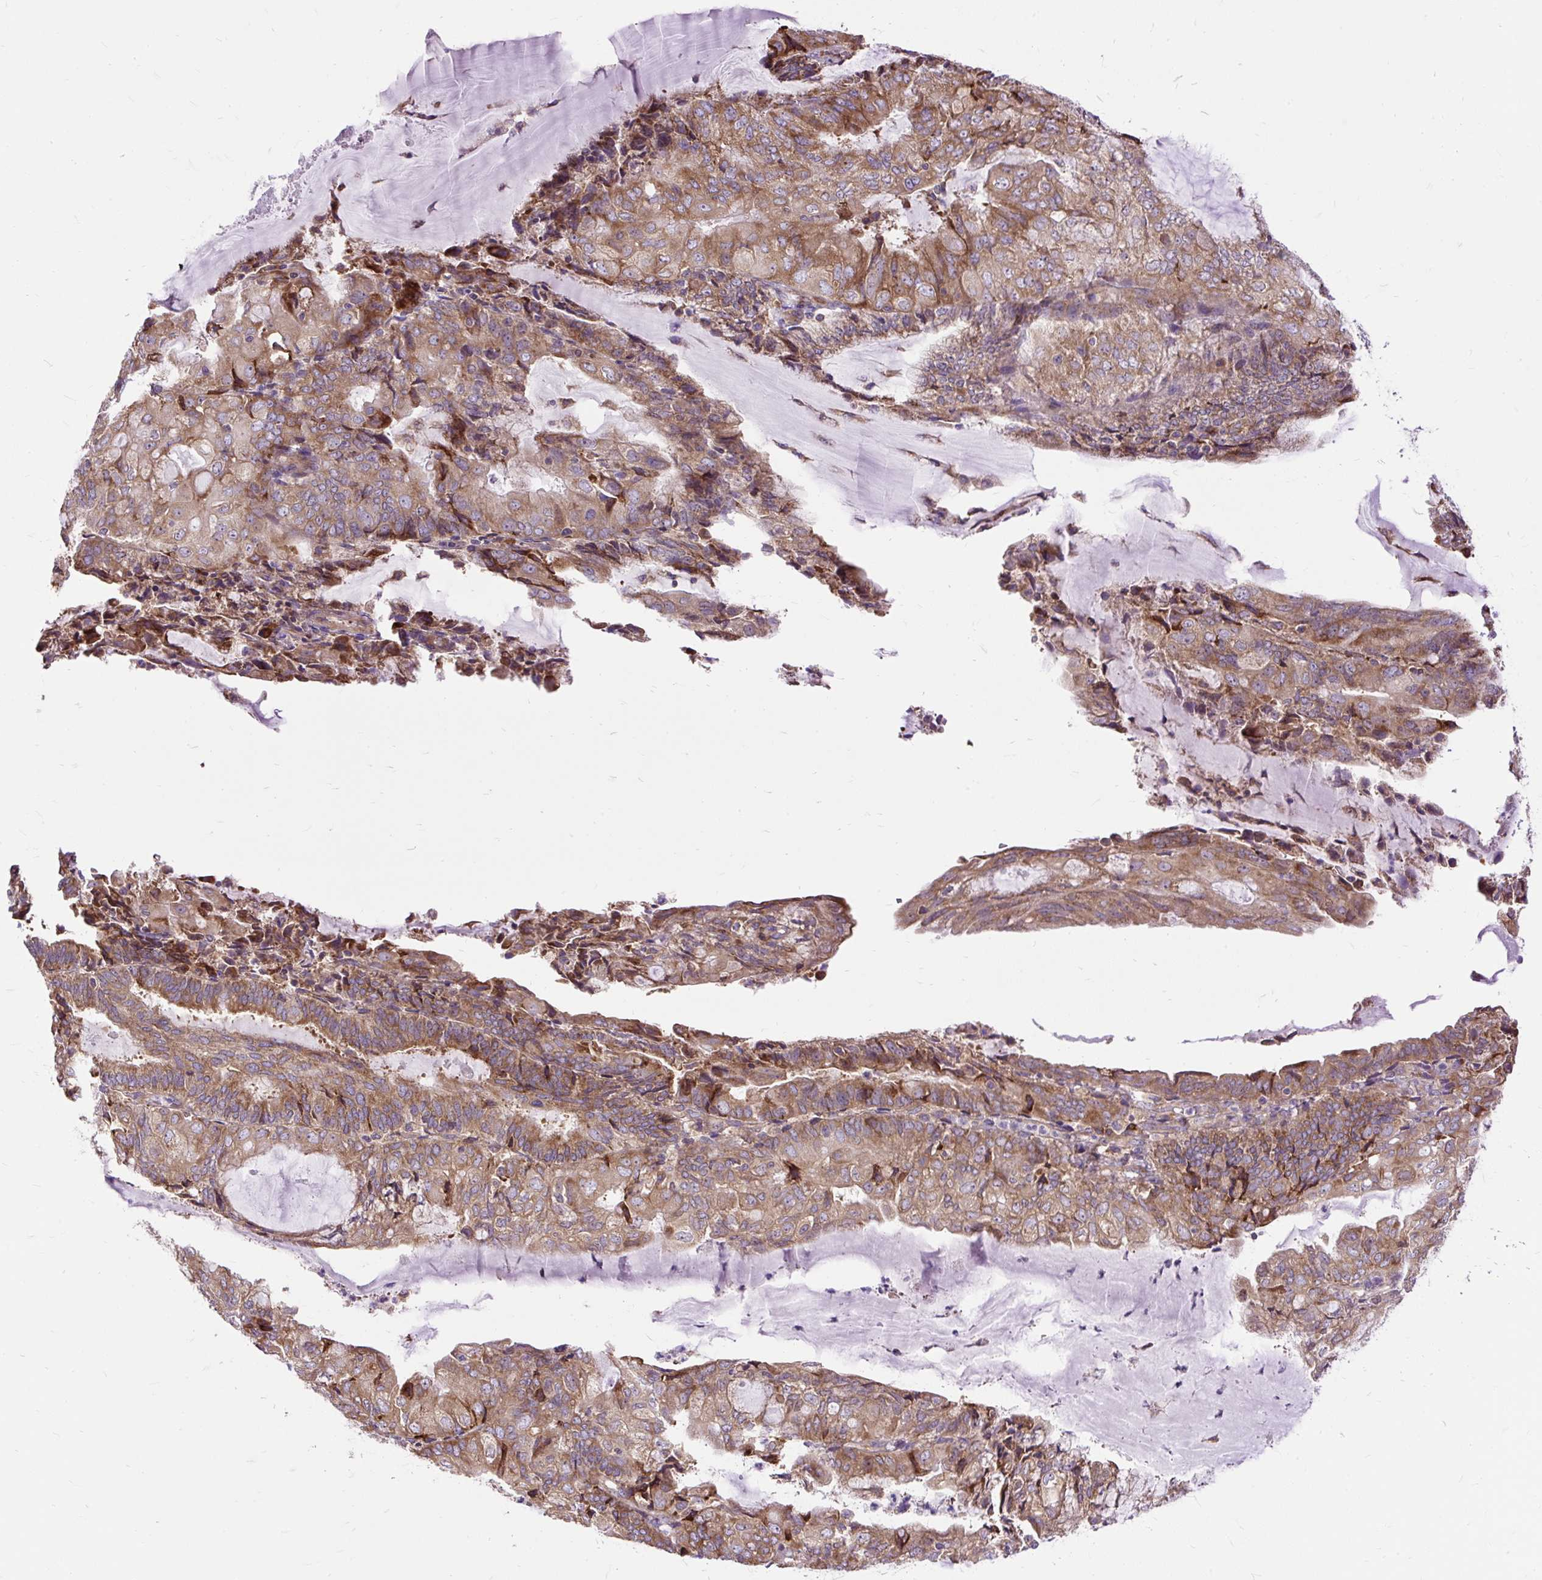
{"staining": {"intensity": "moderate", "quantity": ">75%", "location": "cytoplasmic/membranous"}, "tissue": "endometrial cancer", "cell_type": "Tumor cells", "image_type": "cancer", "snomed": [{"axis": "morphology", "description": "Adenocarcinoma, NOS"}, {"axis": "topography", "description": "Endometrium"}], "caption": "Immunohistochemical staining of adenocarcinoma (endometrial) shows medium levels of moderate cytoplasmic/membranous protein positivity in about >75% of tumor cells.", "gene": "RPS5", "patient": {"sex": "female", "age": 81}}